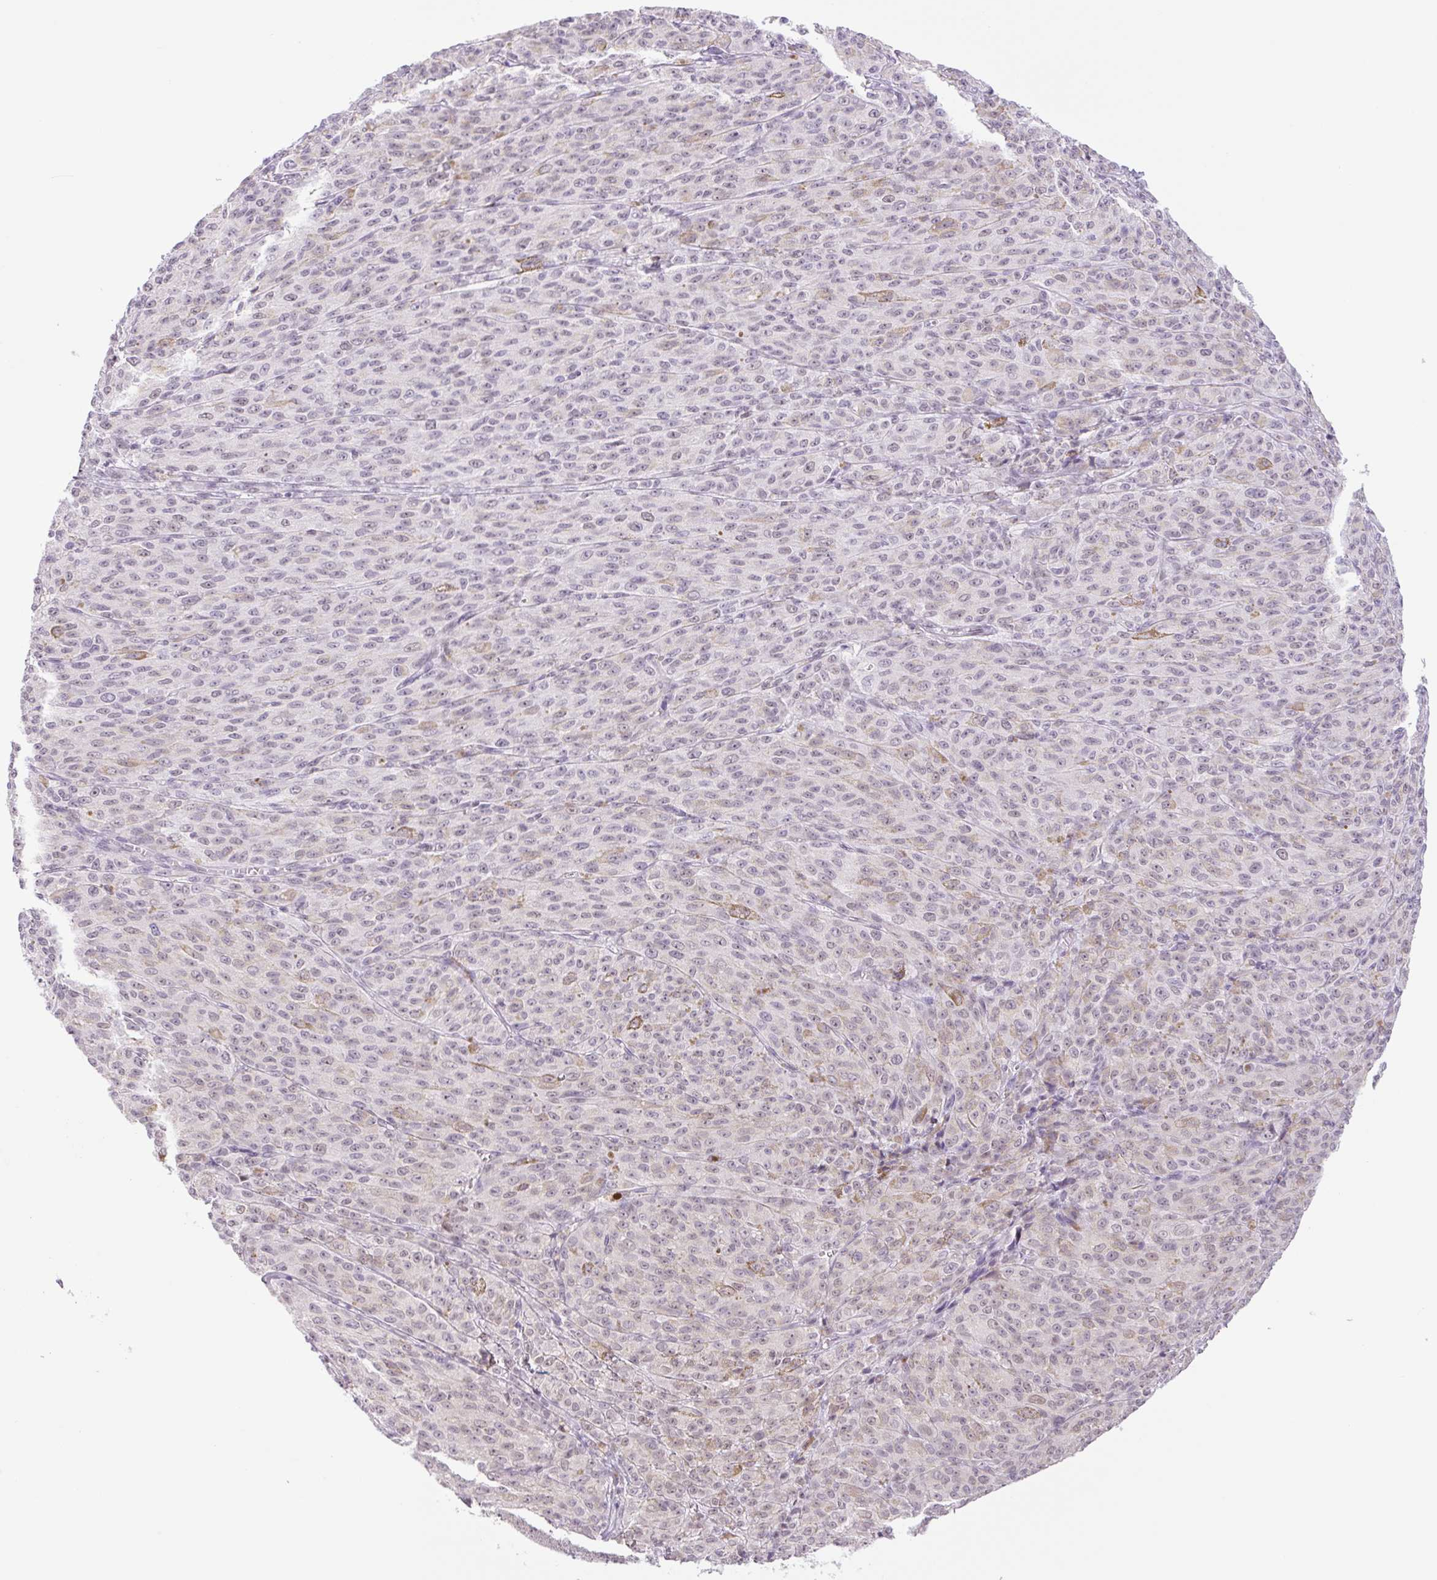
{"staining": {"intensity": "weak", "quantity": "<25%", "location": "nuclear"}, "tissue": "melanoma", "cell_type": "Tumor cells", "image_type": "cancer", "snomed": [{"axis": "morphology", "description": "Malignant melanoma, NOS"}, {"axis": "topography", "description": "Skin"}], "caption": "The immunohistochemistry photomicrograph has no significant expression in tumor cells of melanoma tissue.", "gene": "TLE3", "patient": {"sex": "female", "age": 52}}